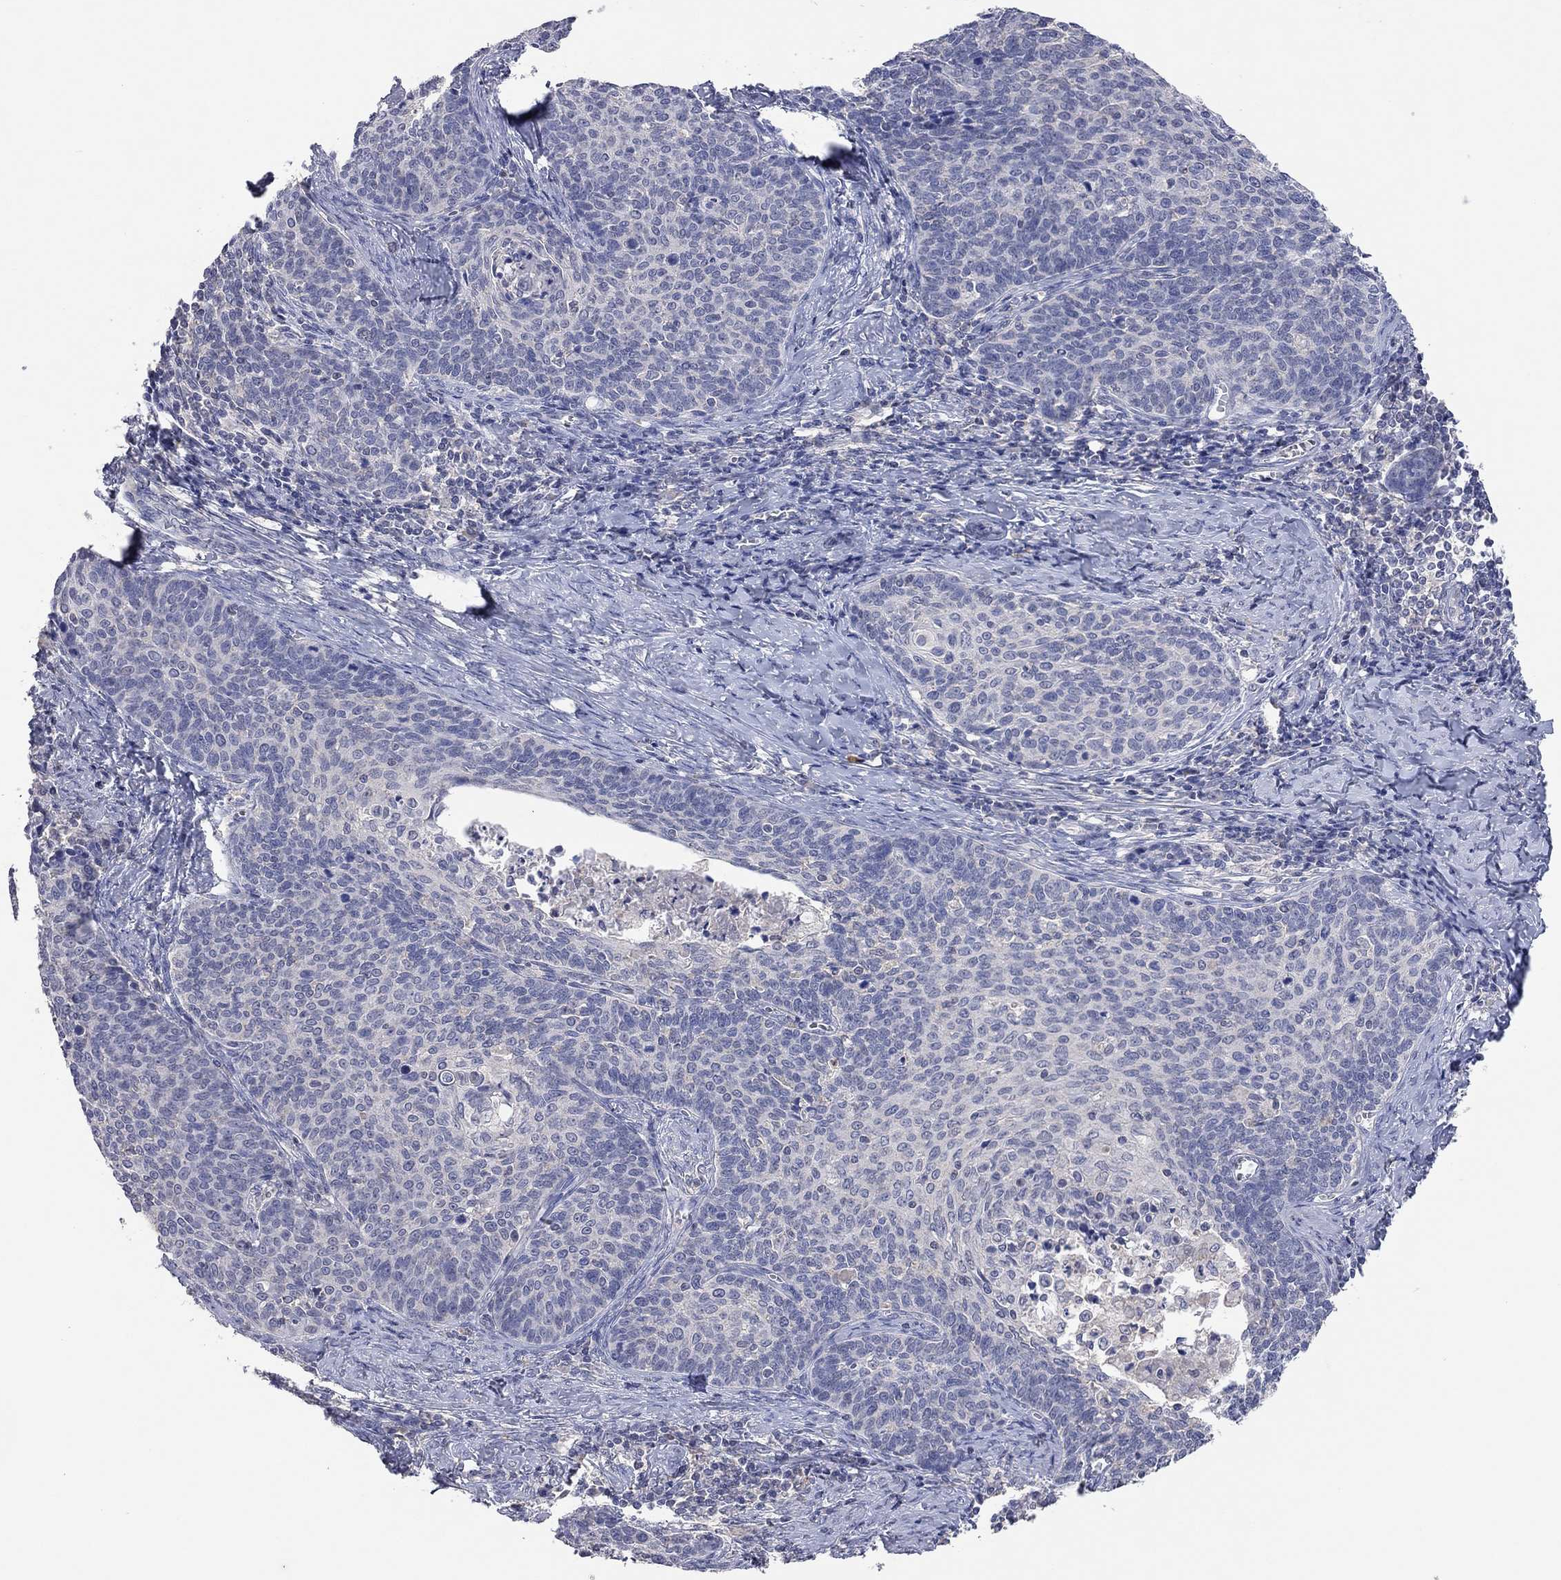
{"staining": {"intensity": "negative", "quantity": "none", "location": "none"}, "tissue": "cervical cancer", "cell_type": "Tumor cells", "image_type": "cancer", "snomed": [{"axis": "morphology", "description": "Normal tissue, NOS"}, {"axis": "morphology", "description": "Squamous cell carcinoma, NOS"}, {"axis": "topography", "description": "Cervix"}], "caption": "Tumor cells show no significant protein expression in cervical cancer (squamous cell carcinoma).", "gene": "MMP13", "patient": {"sex": "female", "age": 39}}